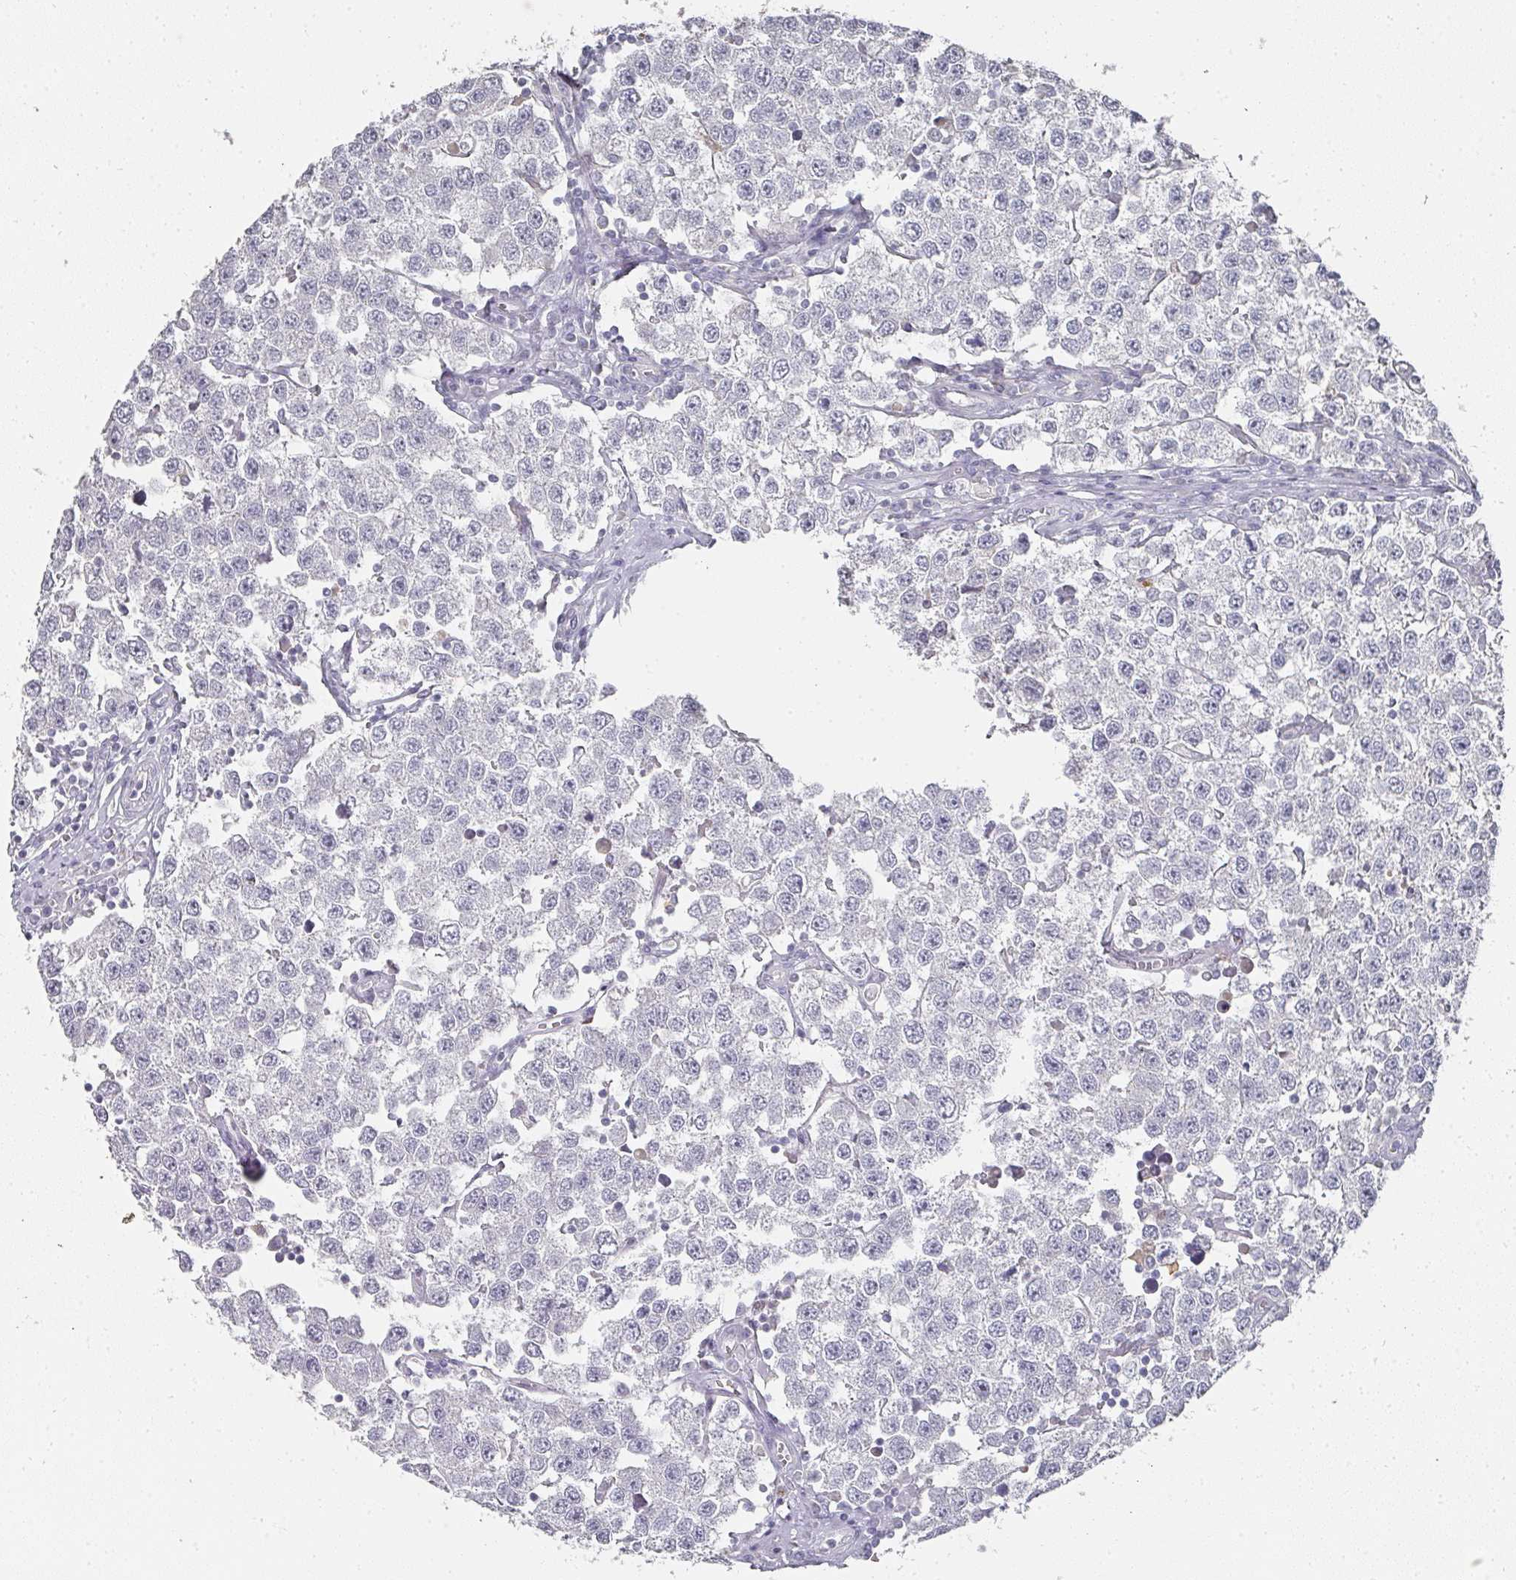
{"staining": {"intensity": "negative", "quantity": "none", "location": "none"}, "tissue": "testis cancer", "cell_type": "Tumor cells", "image_type": "cancer", "snomed": [{"axis": "morphology", "description": "Seminoma, NOS"}, {"axis": "topography", "description": "Testis"}], "caption": "Testis cancer stained for a protein using immunohistochemistry (IHC) reveals no positivity tumor cells.", "gene": "CAMP", "patient": {"sex": "male", "age": 34}}